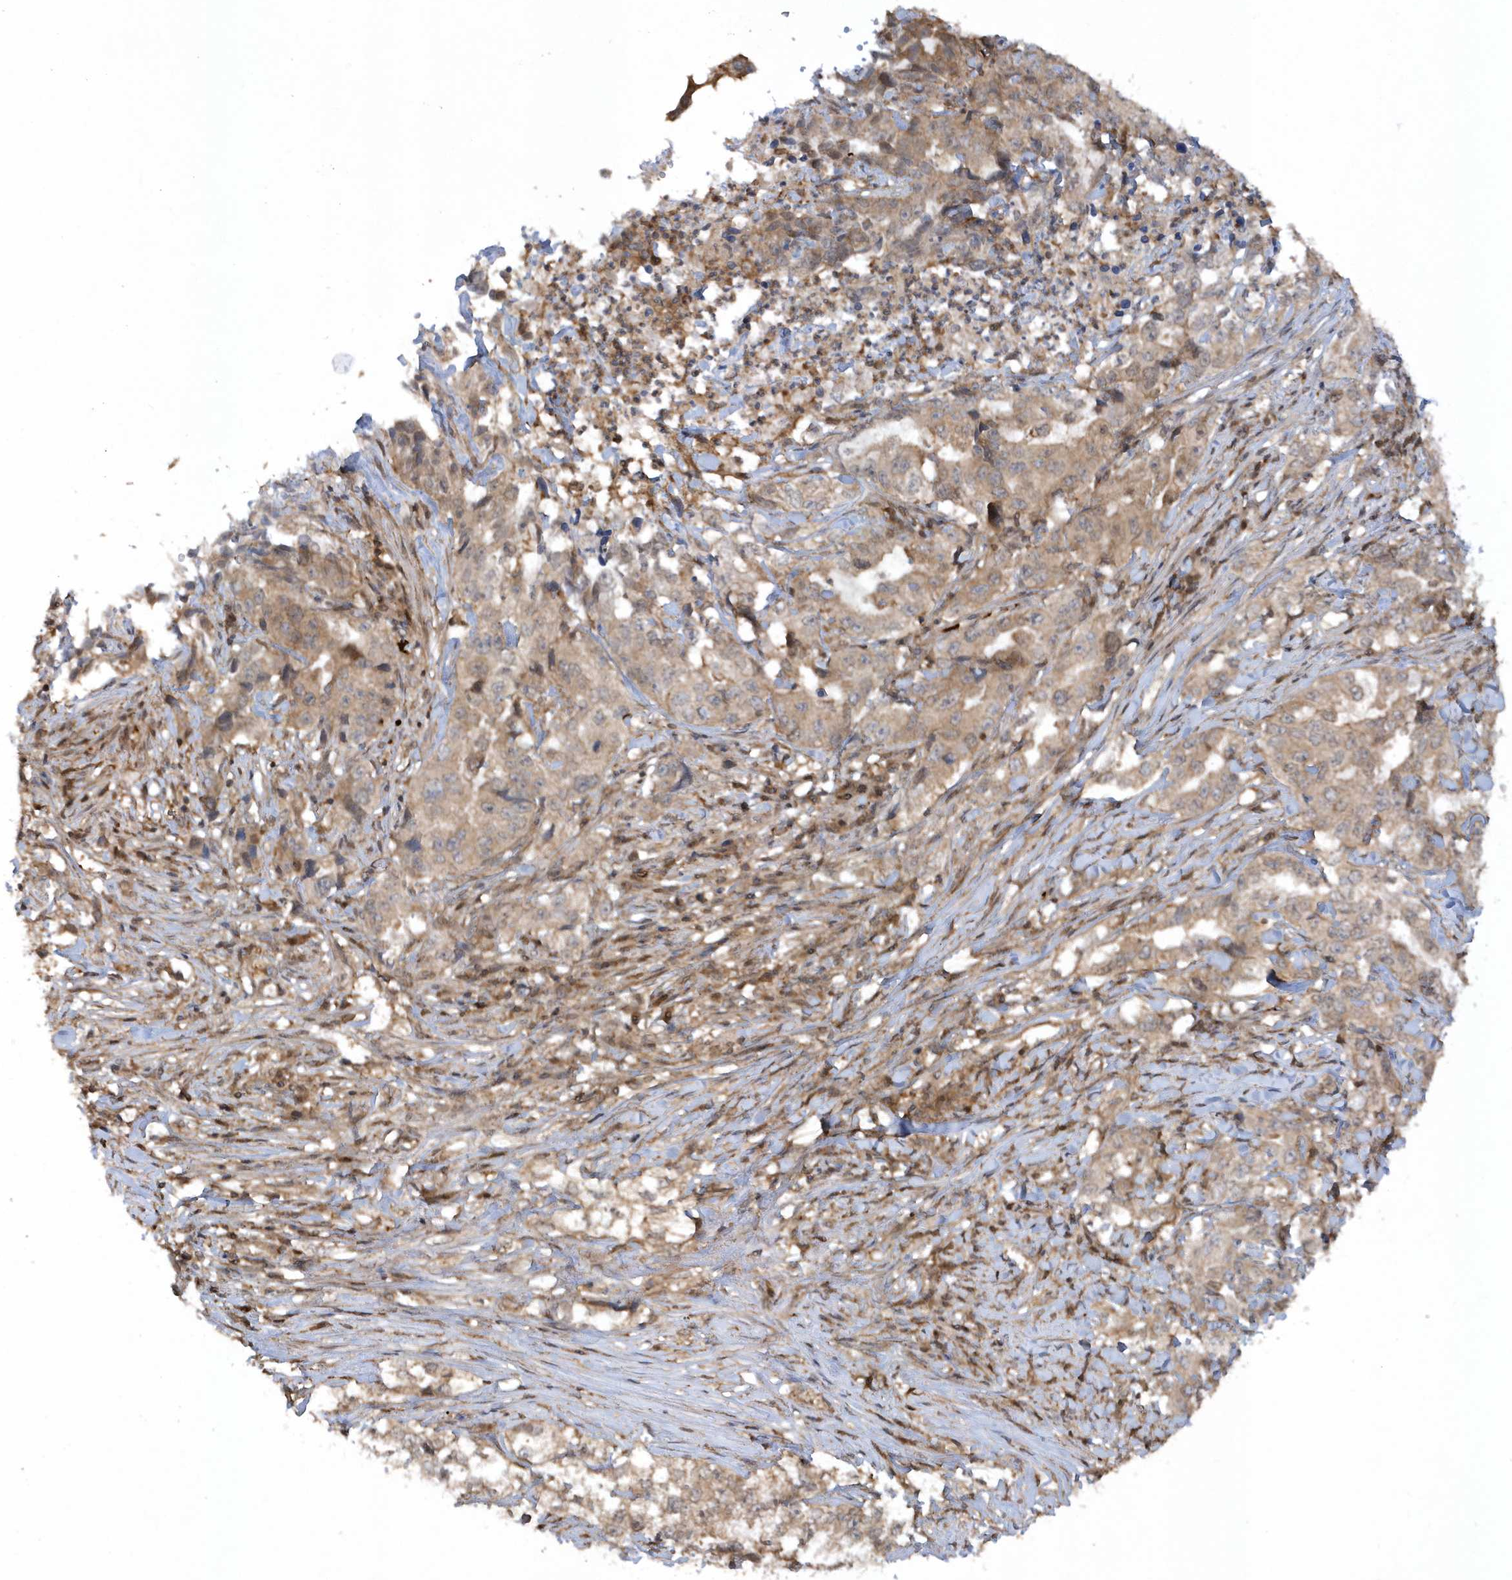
{"staining": {"intensity": "weak", "quantity": ">75%", "location": "cytoplasmic/membranous"}, "tissue": "lung cancer", "cell_type": "Tumor cells", "image_type": "cancer", "snomed": [{"axis": "morphology", "description": "Adenocarcinoma, NOS"}, {"axis": "topography", "description": "Lung"}], "caption": "High-power microscopy captured an IHC micrograph of lung cancer, revealing weak cytoplasmic/membranous staining in about >75% of tumor cells. The protein of interest is shown in brown color, while the nuclei are stained blue.", "gene": "ACYP1", "patient": {"sex": "female", "age": 51}}